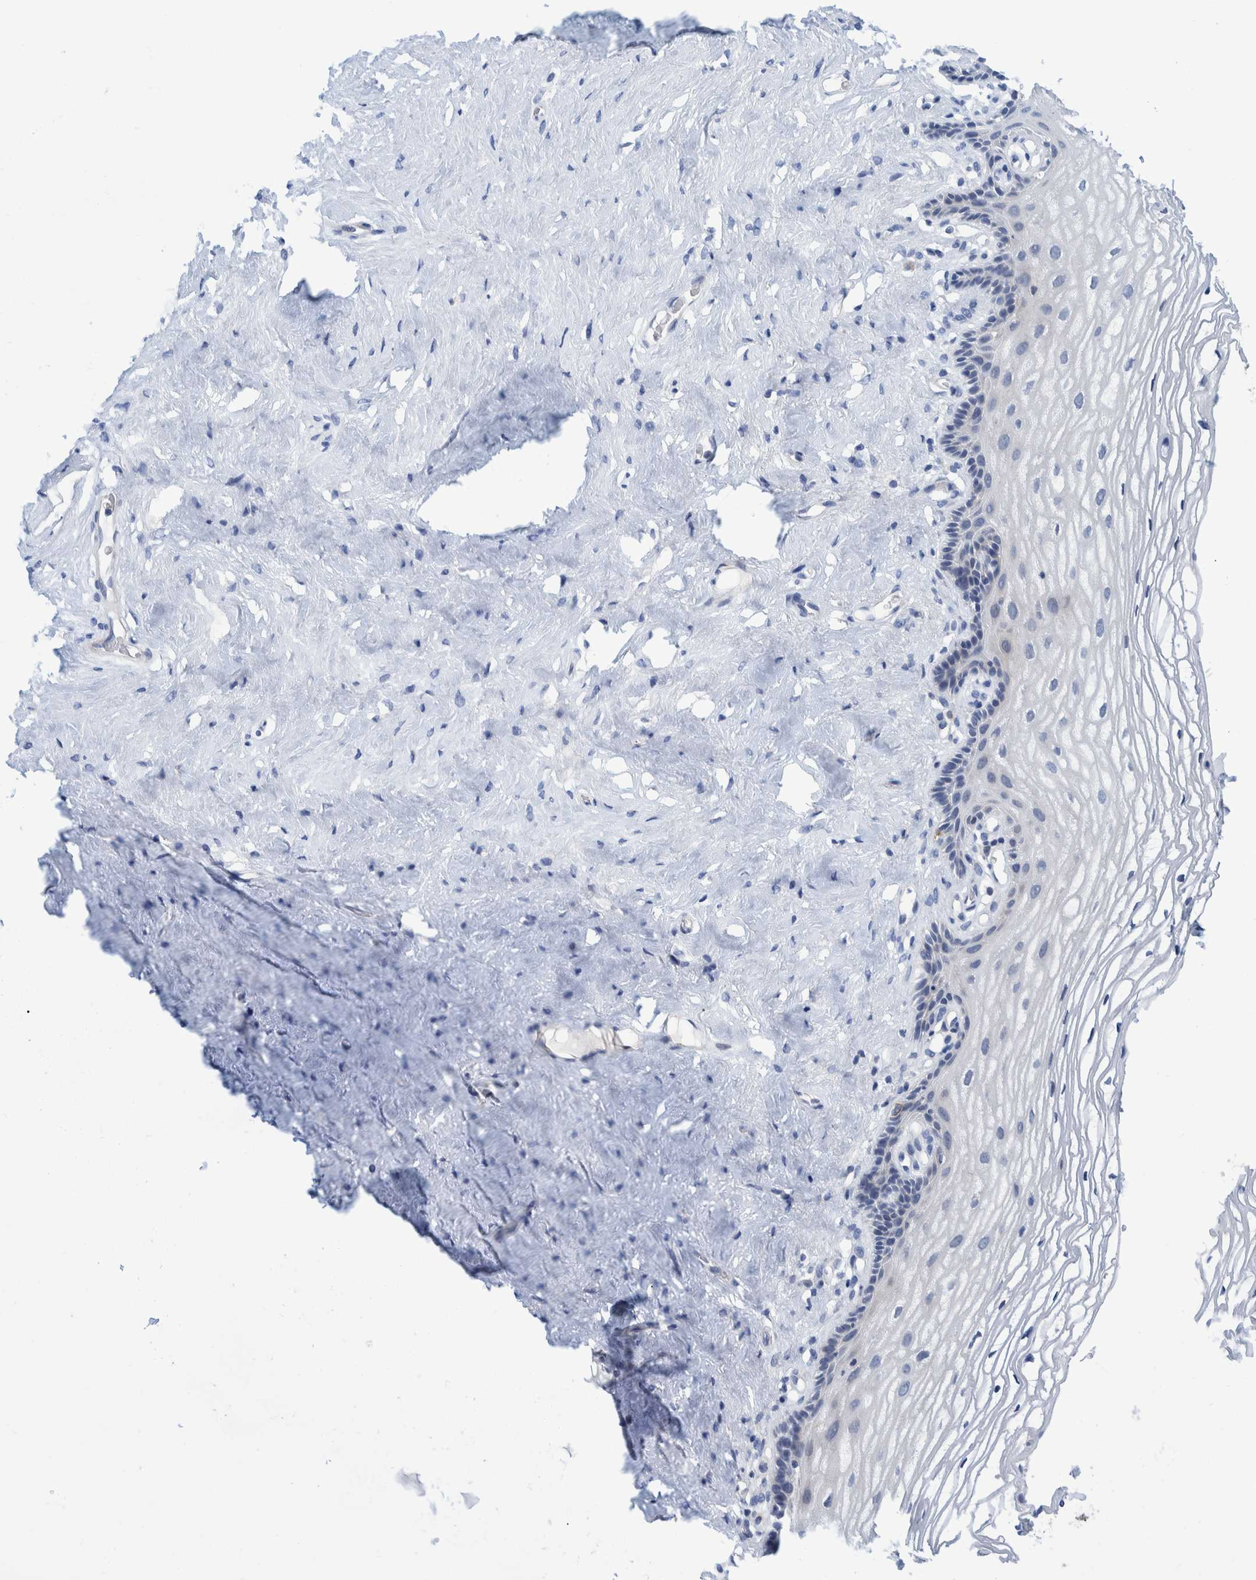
{"staining": {"intensity": "negative", "quantity": "none", "location": "none"}, "tissue": "vagina", "cell_type": "Squamous epithelial cells", "image_type": "normal", "snomed": [{"axis": "morphology", "description": "Normal tissue, NOS"}, {"axis": "morphology", "description": "Adenocarcinoma, NOS"}, {"axis": "topography", "description": "Rectum"}, {"axis": "topography", "description": "Vagina"}], "caption": "Photomicrograph shows no significant protein expression in squamous epithelial cells of benign vagina.", "gene": "MKS1", "patient": {"sex": "female", "age": 71}}